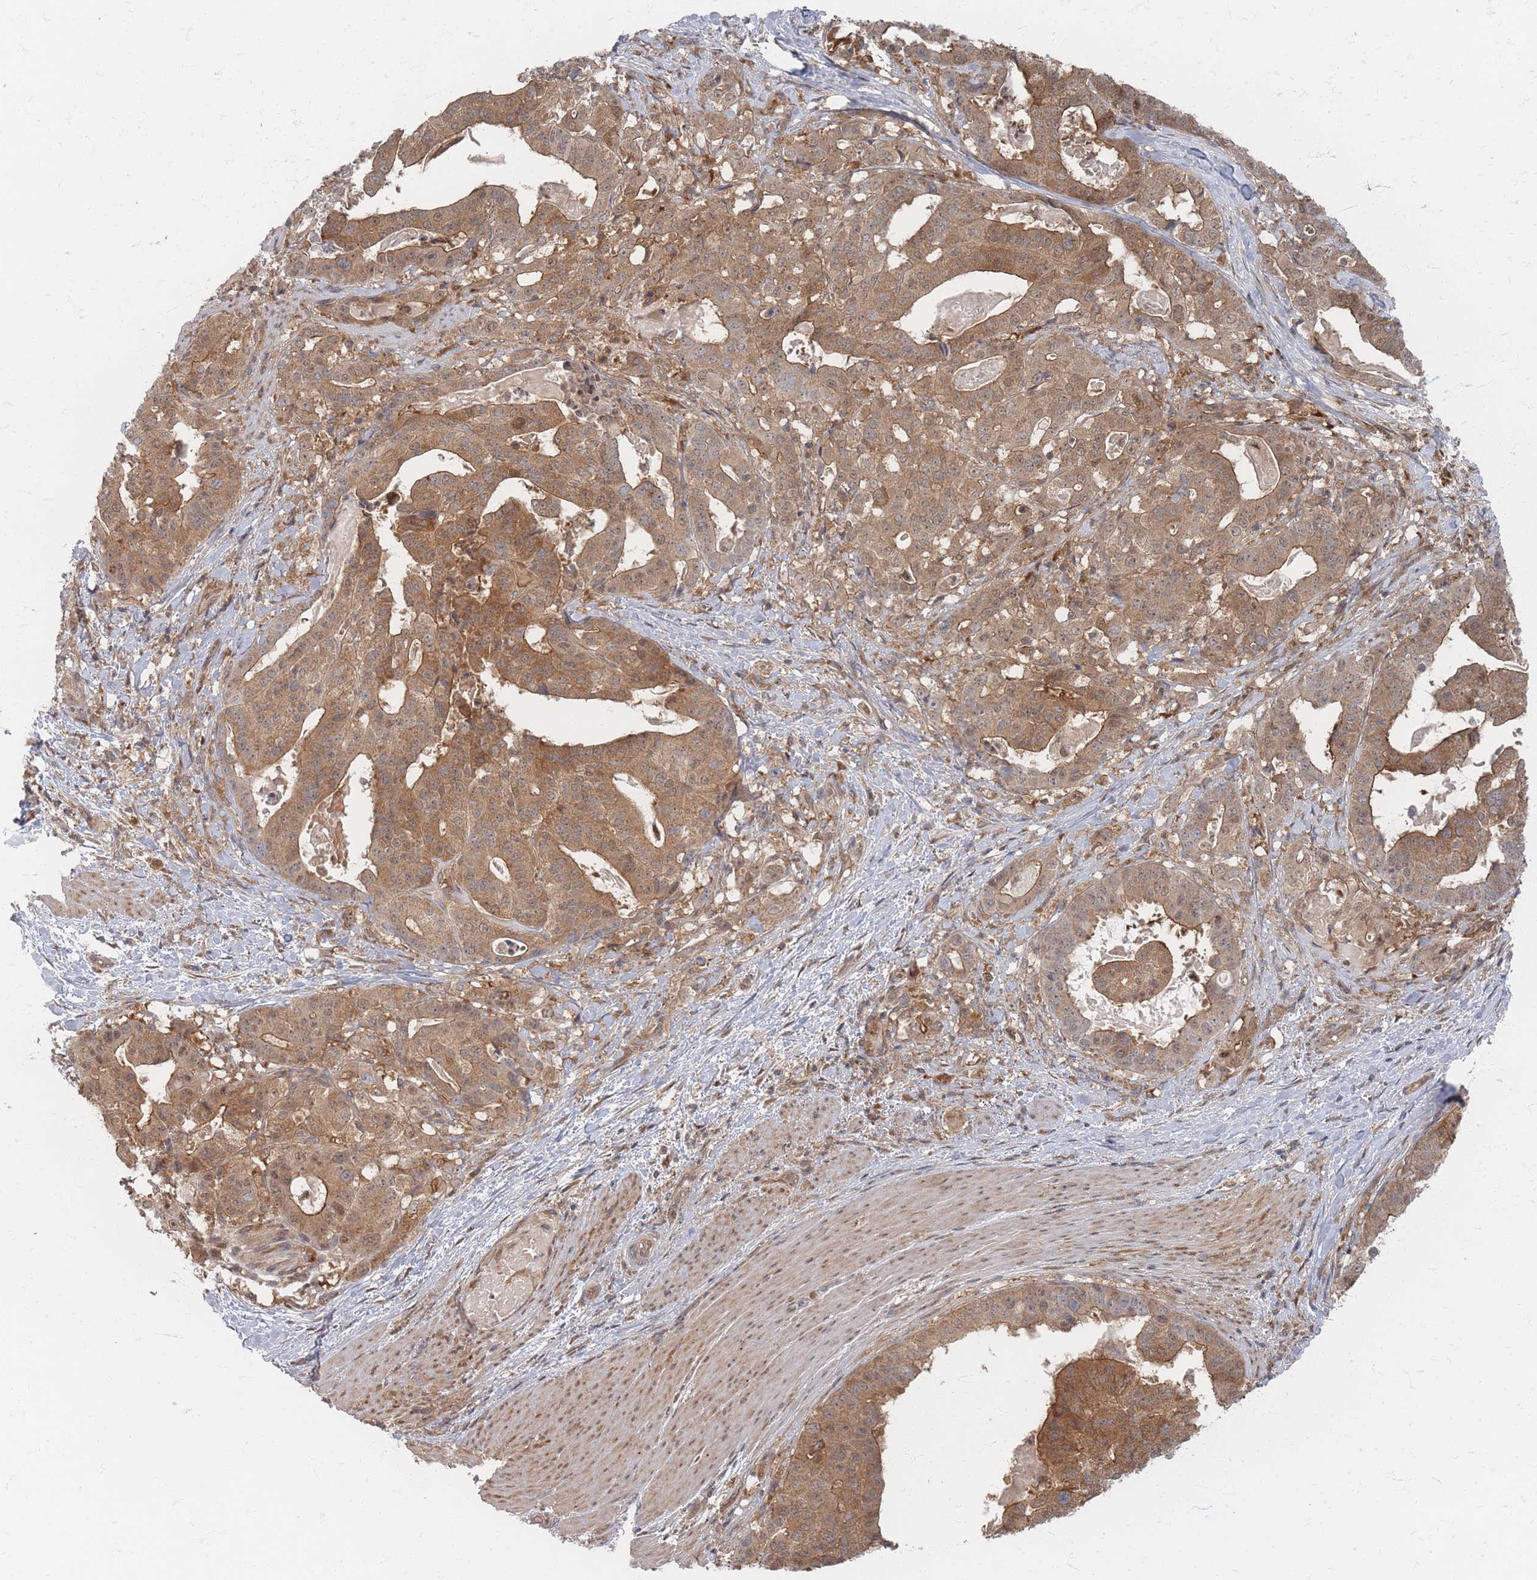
{"staining": {"intensity": "moderate", "quantity": ">75%", "location": "cytoplasmic/membranous"}, "tissue": "stomach cancer", "cell_type": "Tumor cells", "image_type": "cancer", "snomed": [{"axis": "morphology", "description": "Adenocarcinoma, NOS"}, {"axis": "topography", "description": "Stomach"}], "caption": "Approximately >75% of tumor cells in stomach cancer (adenocarcinoma) demonstrate moderate cytoplasmic/membranous protein positivity as visualized by brown immunohistochemical staining.", "gene": "PSMD9", "patient": {"sex": "male", "age": 48}}